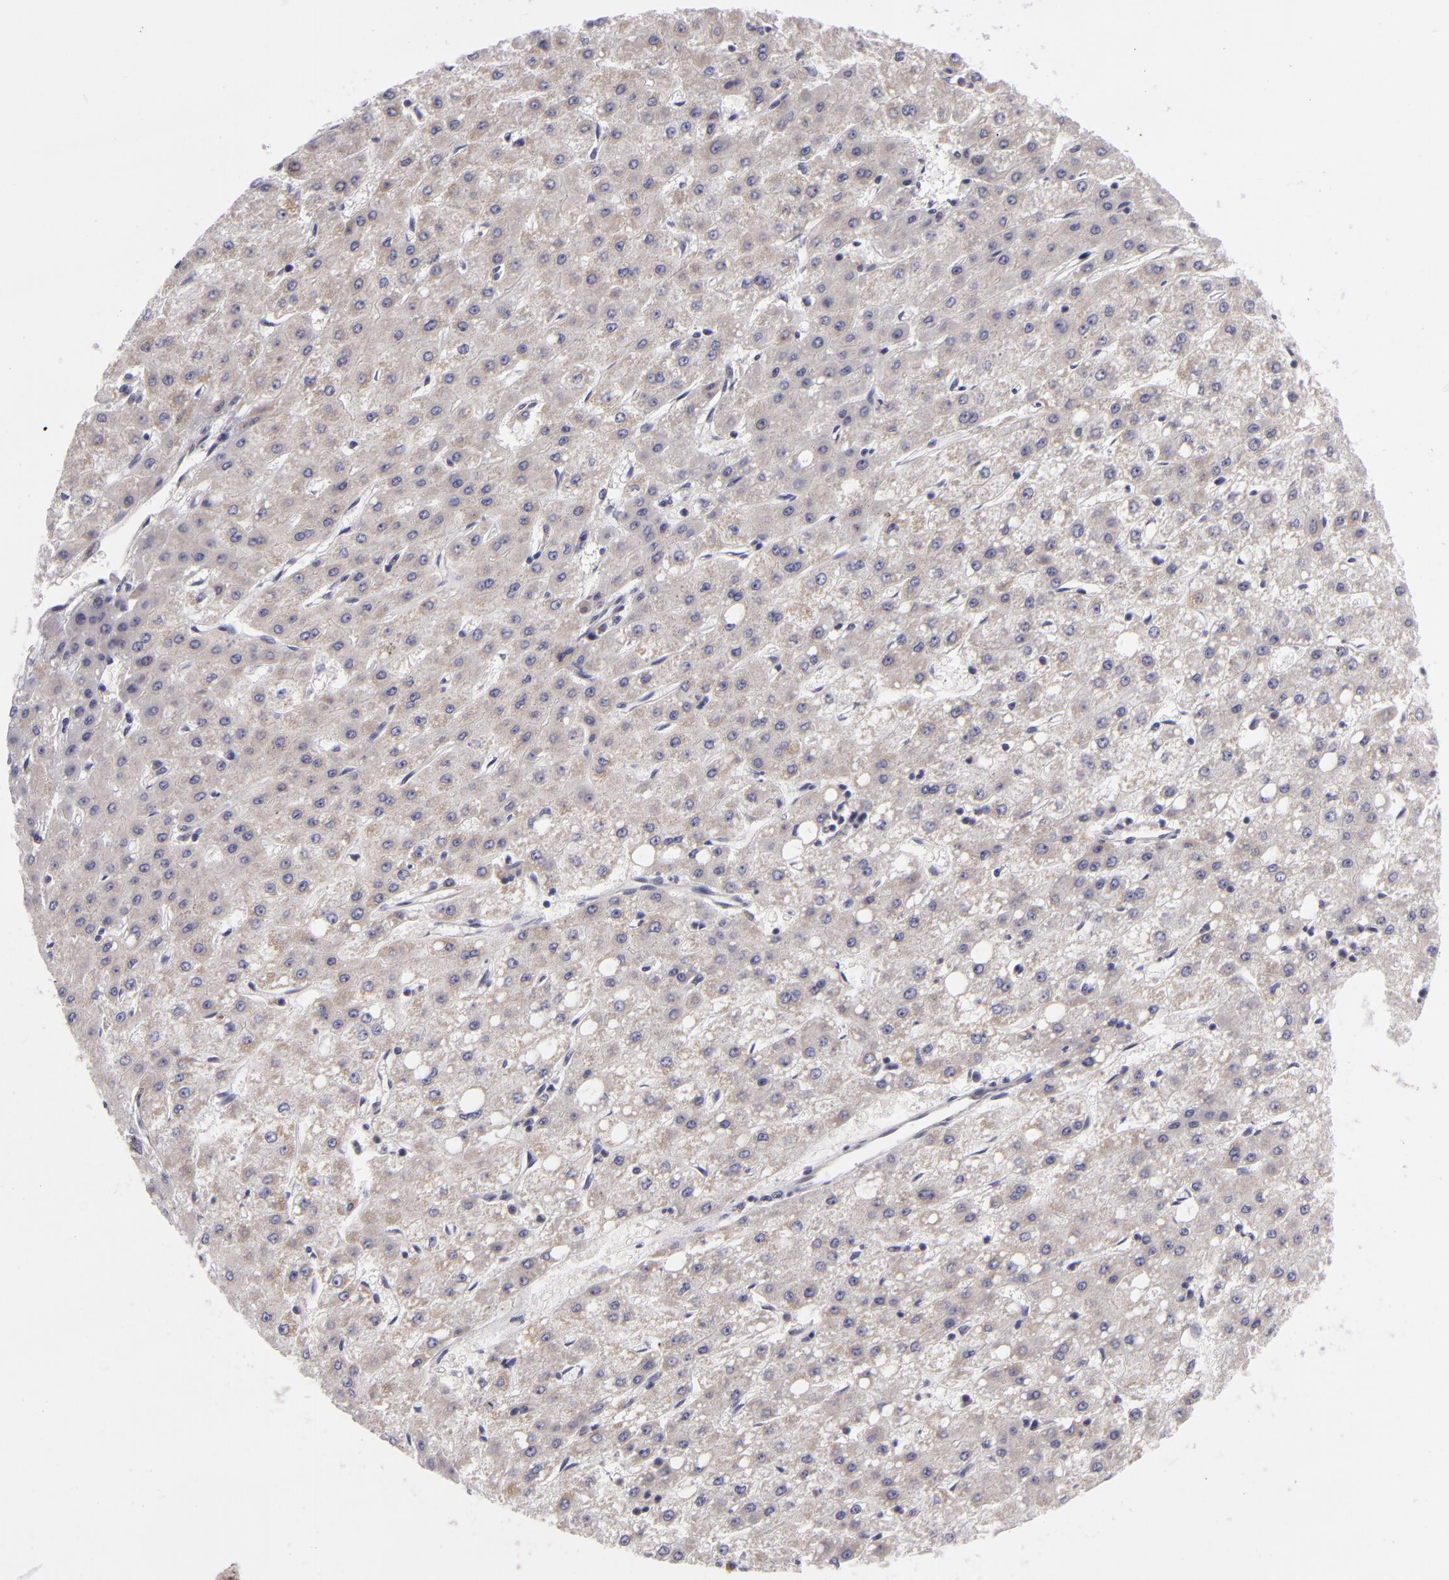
{"staining": {"intensity": "weak", "quantity": "25%-75%", "location": "cytoplasmic/membranous"}, "tissue": "liver cancer", "cell_type": "Tumor cells", "image_type": "cancer", "snomed": [{"axis": "morphology", "description": "Carcinoma, Hepatocellular, NOS"}, {"axis": "topography", "description": "Liver"}], "caption": "Immunohistochemistry (DAB) staining of liver hepatocellular carcinoma demonstrates weak cytoplasmic/membranous protein staining in approximately 25%-75% of tumor cells.", "gene": "BCL10", "patient": {"sex": "female", "age": 52}}